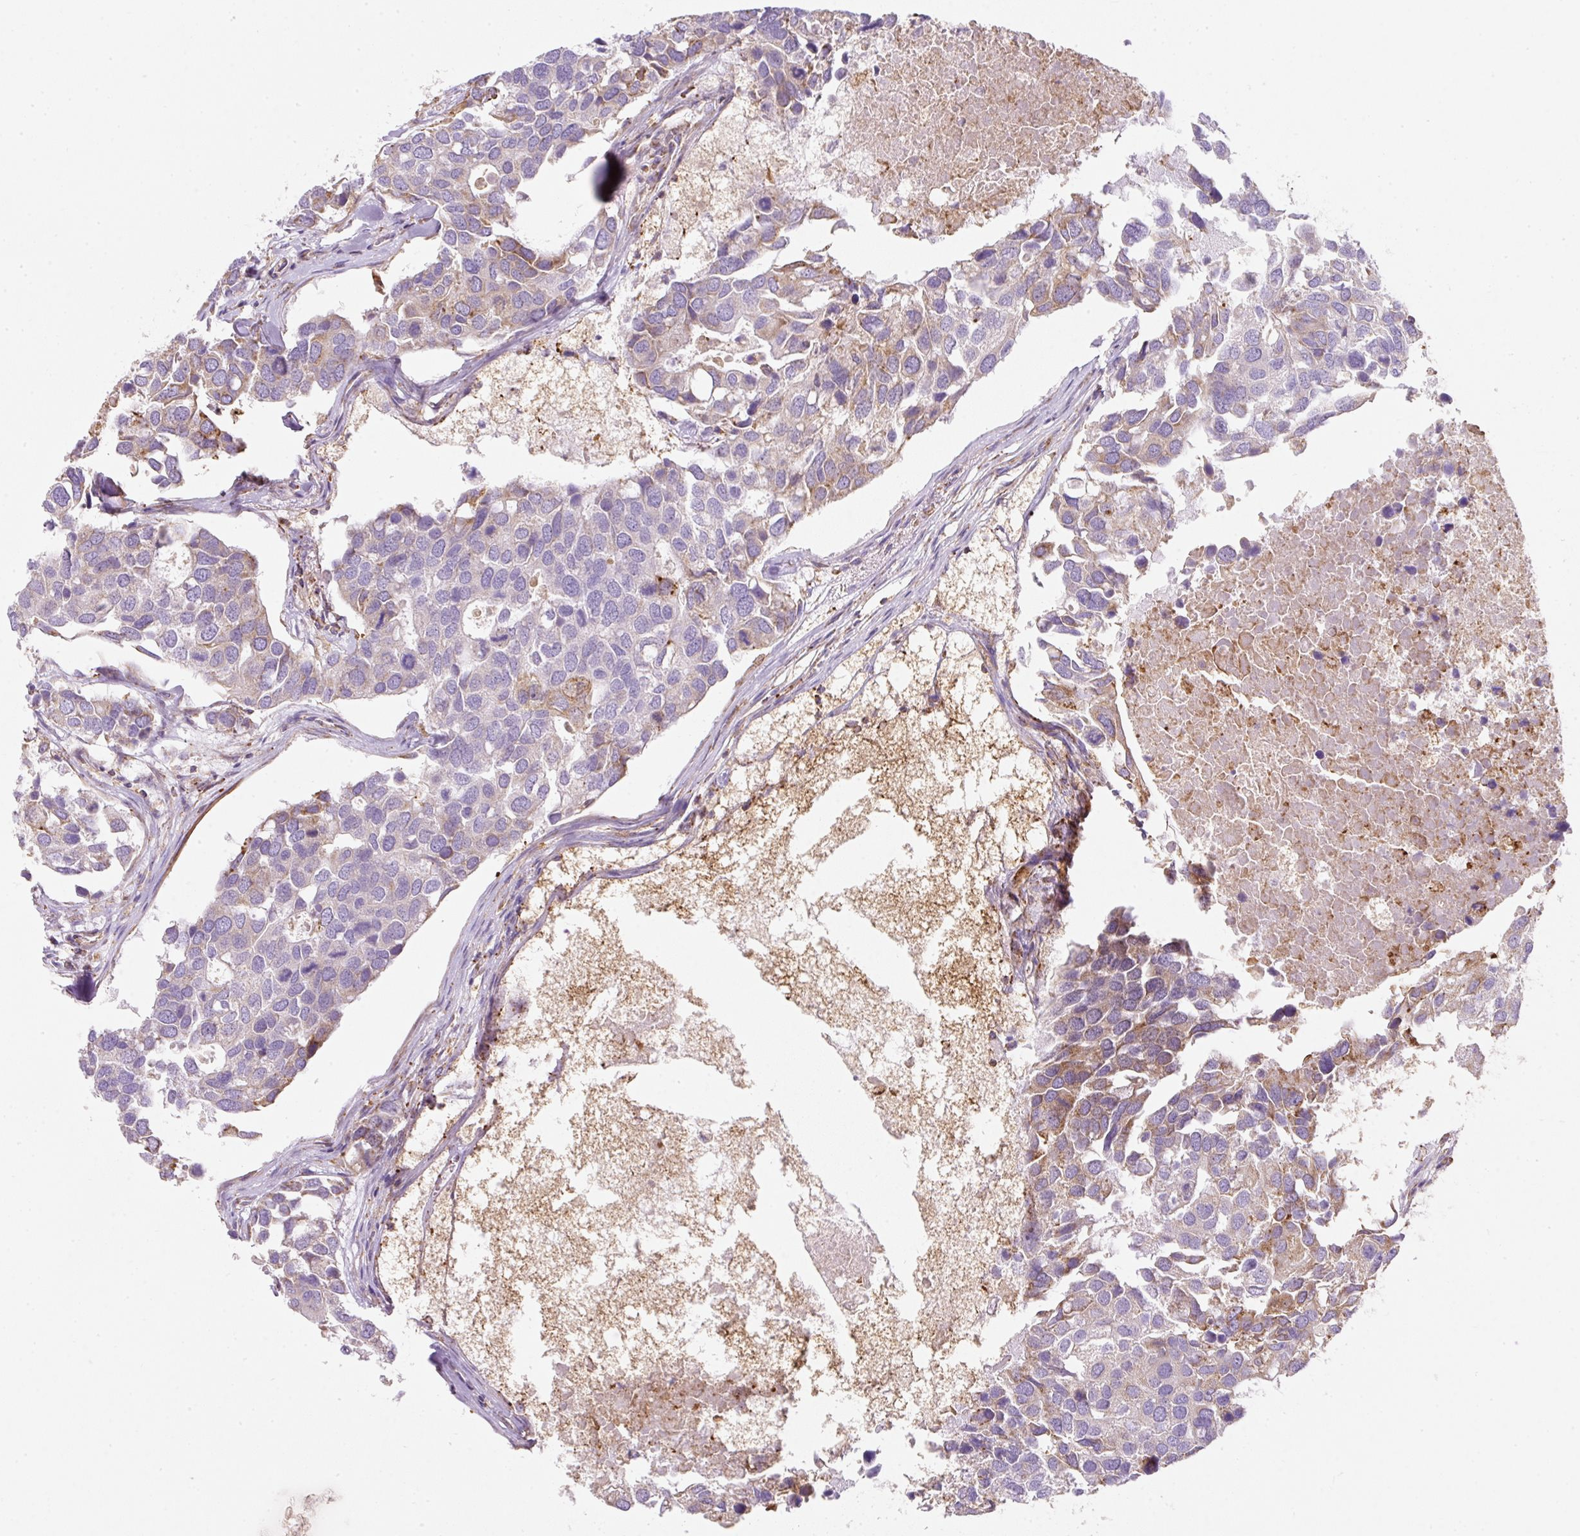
{"staining": {"intensity": "moderate", "quantity": "<25%", "location": "cytoplasmic/membranous"}, "tissue": "breast cancer", "cell_type": "Tumor cells", "image_type": "cancer", "snomed": [{"axis": "morphology", "description": "Duct carcinoma"}, {"axis": "topography", "description": "Breast"}], "caption": "Immunohistochemical staining of human breast cancer (intraductal carcinoma) displays moderate cytoplasmic/membranous protein expression in approximately <25% of tumor cells.", "gene": "ERAP2", "patient": {"sex": "female", "age": 83}}